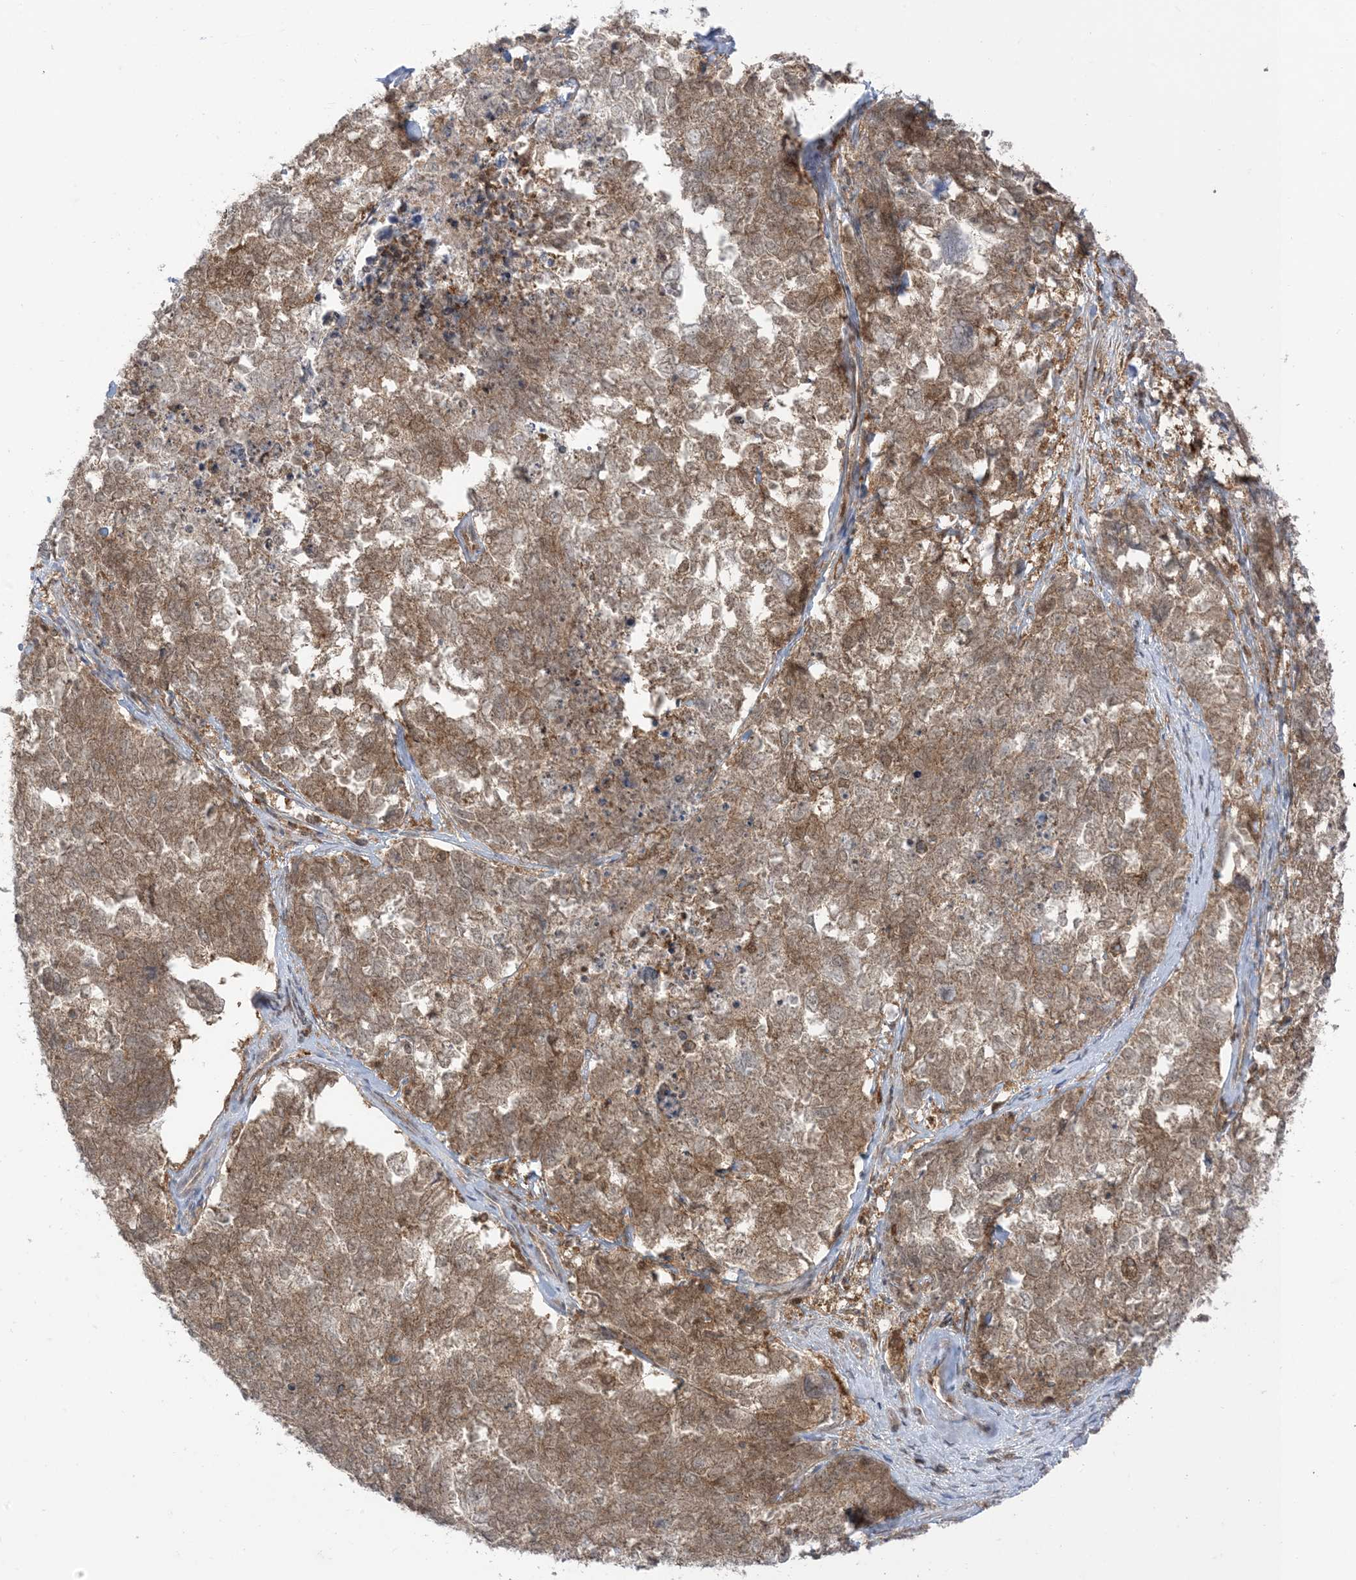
{"staining": {"intensity": "moderate", "quantity": ">75%", "location": "cytoplasmic/membranous,nuclear"}, "tissue": "cervical cancer", "cell_type": "Tumor cells", "image_type": "cancer", "snomed": [{"axis": "morphology", "description": "Squamous cell carcinoma, NOS"}, {"axis": "topography", "description": "Cervix"}], "caption": "IHC (DAB (3,3'-diaminobenzidine)) staining of cervical cancer exhibits moderate cytoplasmic/membranous and nuclear protein staining in about >75% of tumor cells. (Stains: DAB (3,3'-diaminobenzidine) in brown, nuclei in blue, Microscopy: brightfield microscopy at high magnification).", "gene": "PTPA", "patient": {"sex": "female", "age": 63}}